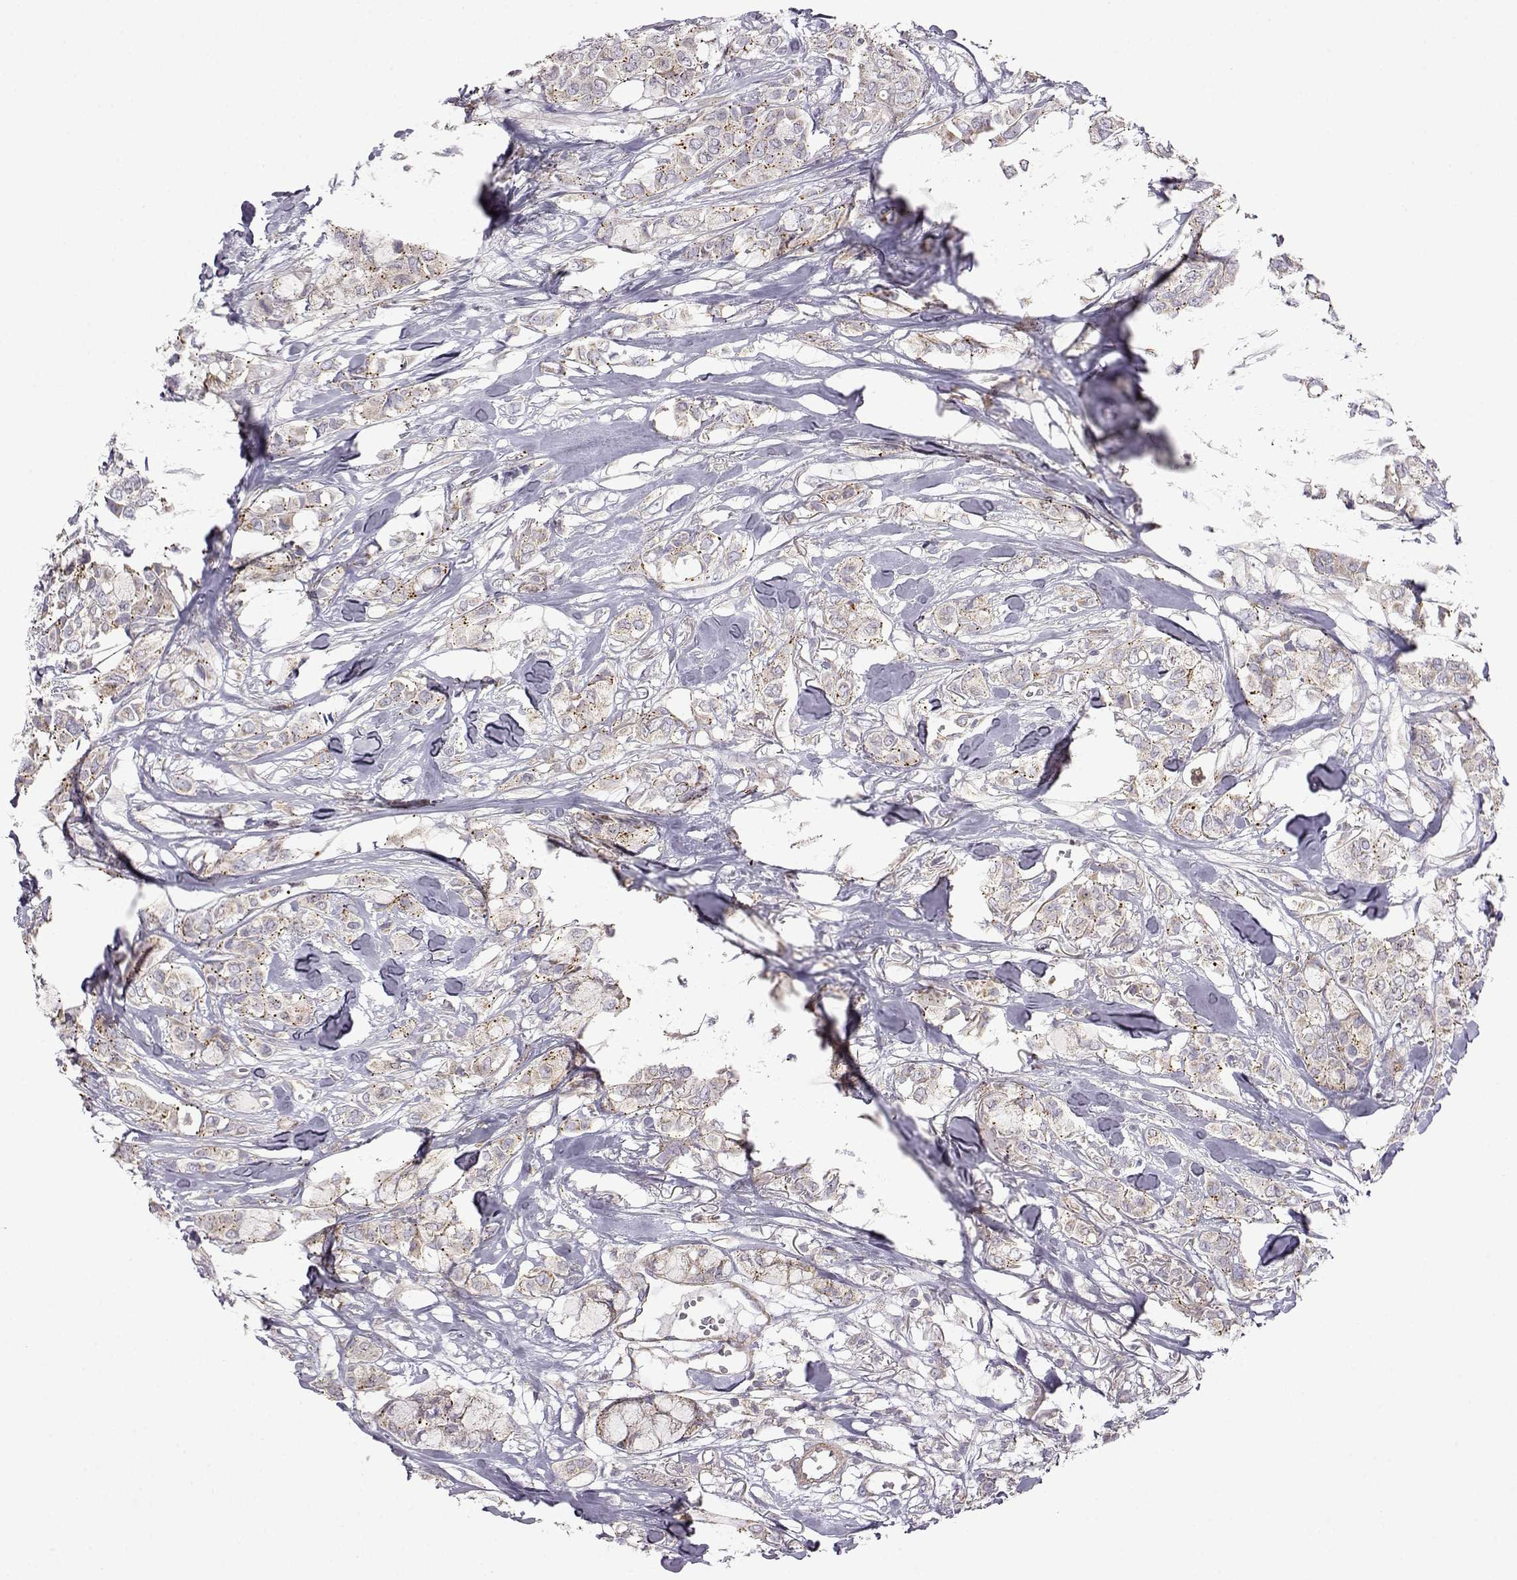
{"staining": {"intensity": "weak", "quantity": "<25%", "location": "cytoplasmic/membranous"}, "tissue": "breast cancer", "cell_type": "Tumor cells", "image_type": "cancer", "snomed": [{"axis": "morphology", "description": "Duct carcinoma"}, {"axis": "topography", "description": "Breast"}], "caption": "This micrograph is of breast intraductal carcinoma stained with IHC to label a protein in brown with the nuclei are counter-stained blue. There is no staining in tumor cells.", "gene": "DDC", "patient": {"sex": "female", "age": 85}}